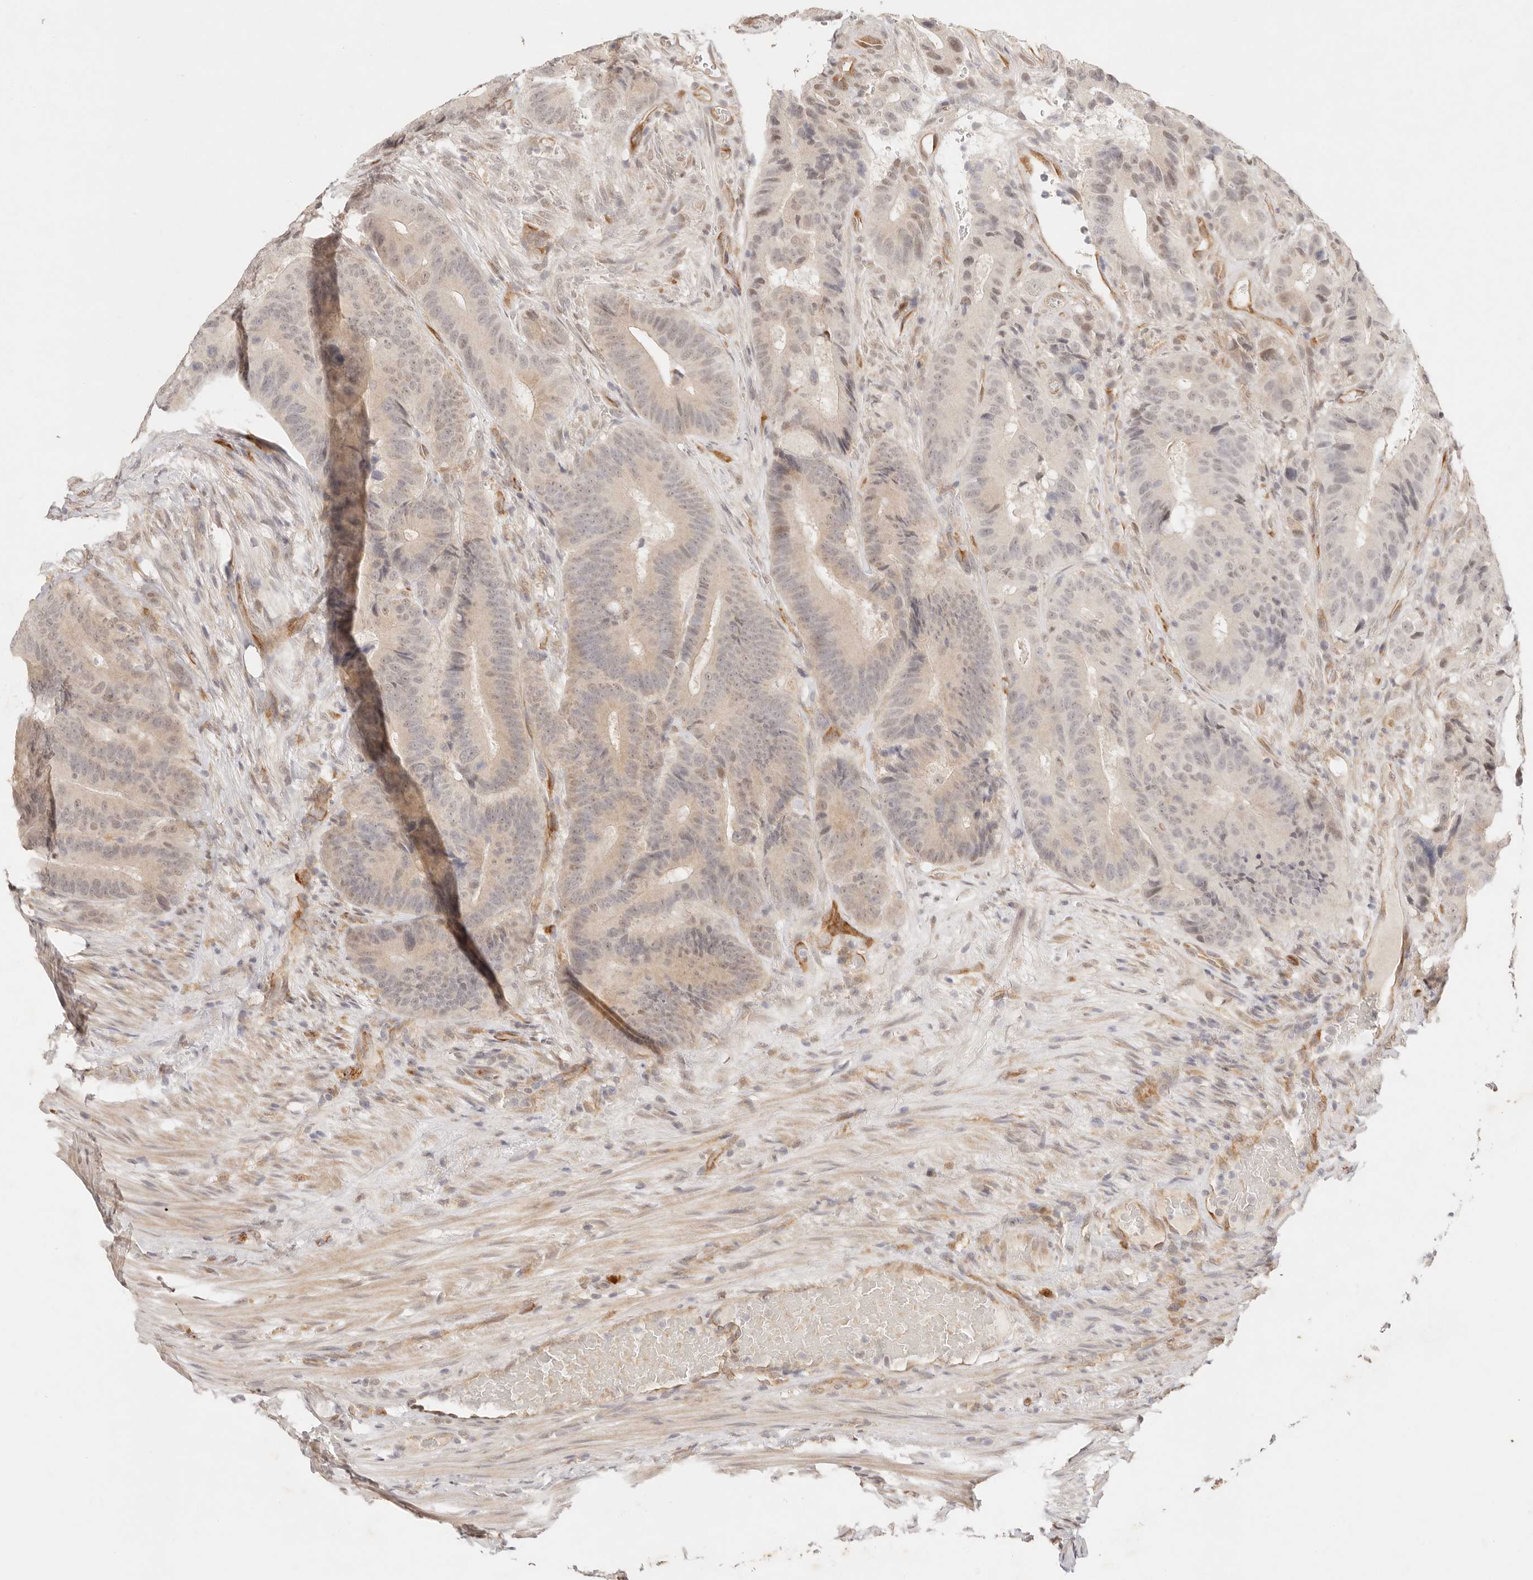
{"staining": {"intensity": "negative", "quantity": "none", "location": "none"}, "tissue": "colorectal cancer", "cell_type": "Tumor cells", "image_type": "cancer", "snomed": [{"axis": "morphology", "description": "Adenocarcinoma, NOS"}, {"axis": "topography", "description": "Colon"}], "caption": "Tumor cells are negative for protein expression in human colorectal cancer.", "gene": "GPR156", "patient": {"sex": "male", "age": 83}}